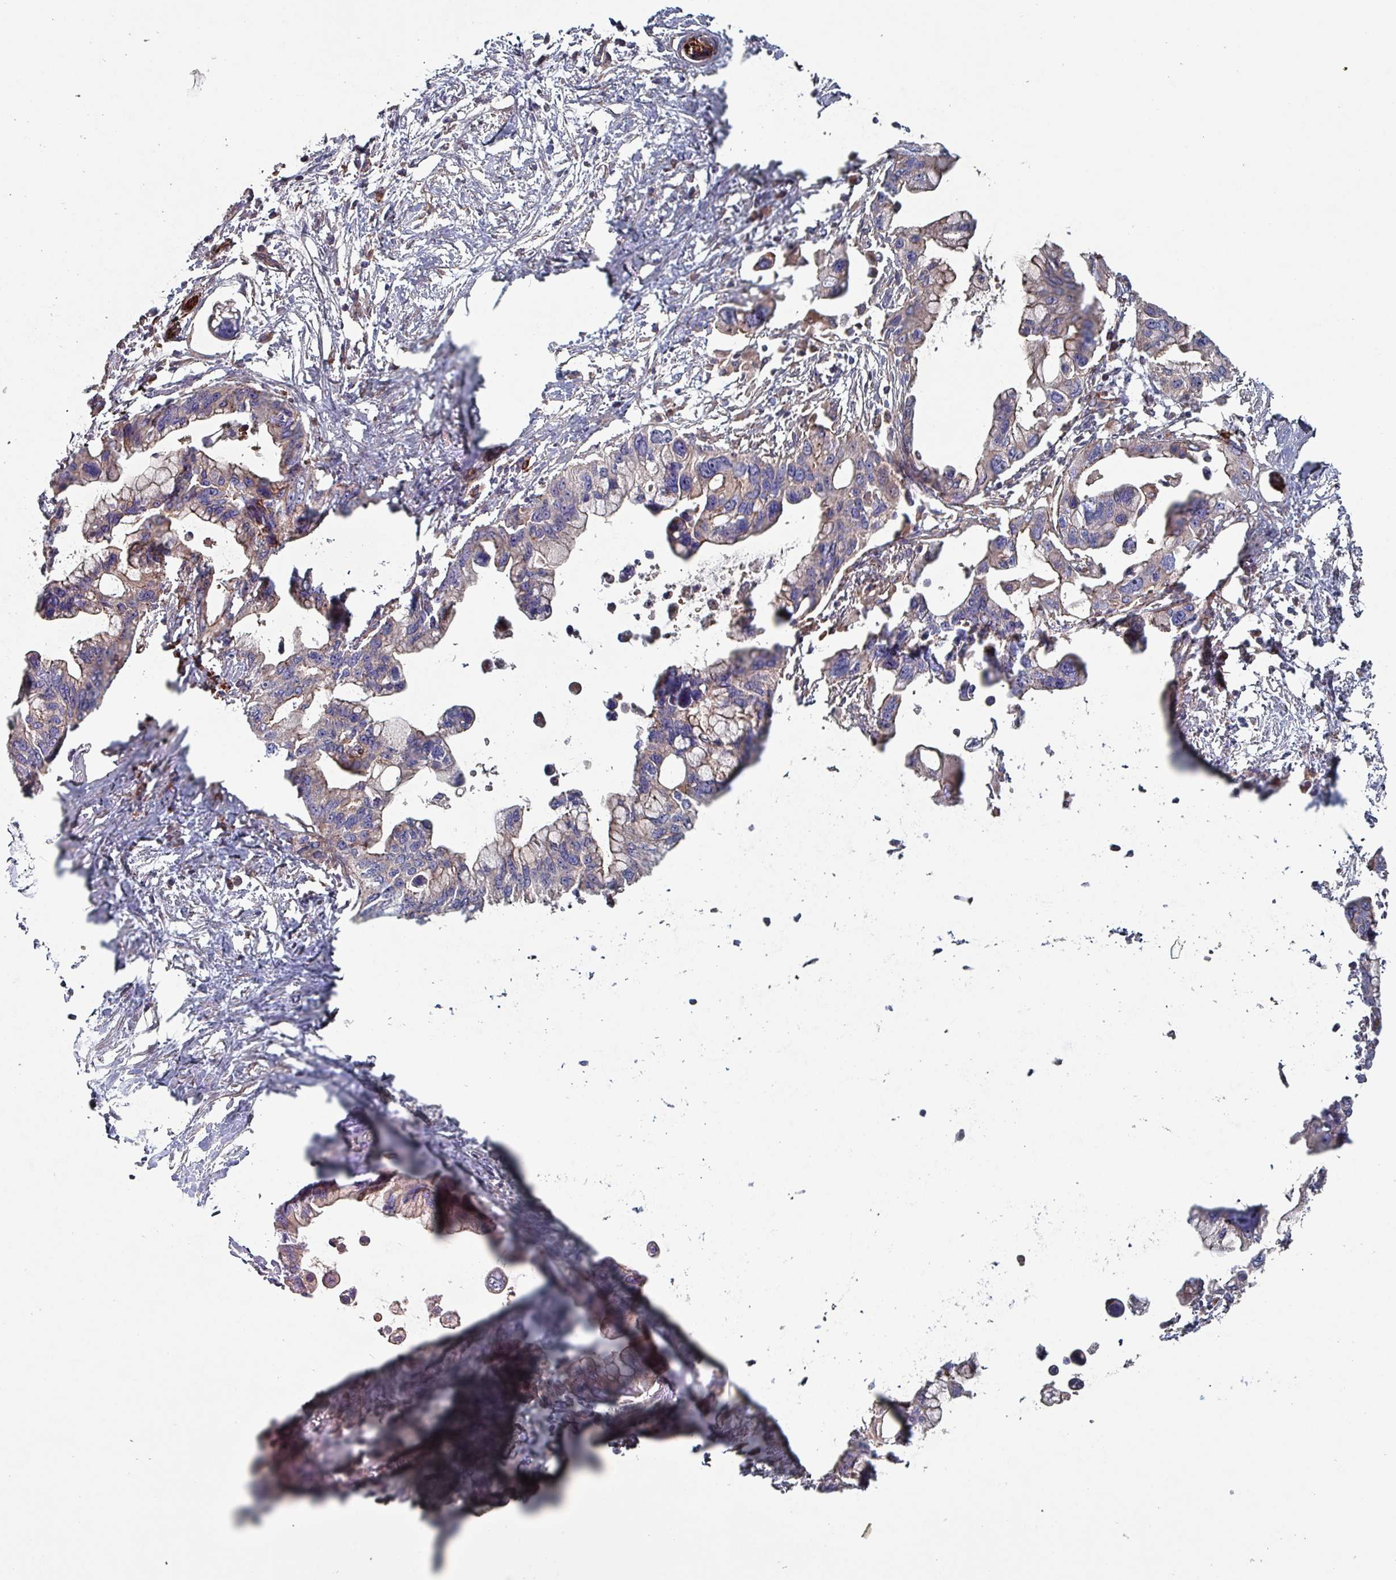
{"staining": {"intensity": "moderate", "quantity": "<25%", "location": "cytoplasmic/membranous"}, "tissue": "pancreatic cancer", "cell_type": "Tumor cells", "image_type": "cancer", "snomed": [{"axis": "morphology", "description": "Adenocarcinoma, NOS"}, {"axis": "topography", "description": "Pancreas"}], "caption": "This photomicrograph shows immunohistochemistry staining of pancreatic adenocarcinoma, with low moderate cytoplasmic/membranous positivity in about <25% of tumor cells.", "gene": "ANO10", "patient": {"sex": "female", "age": 83}}